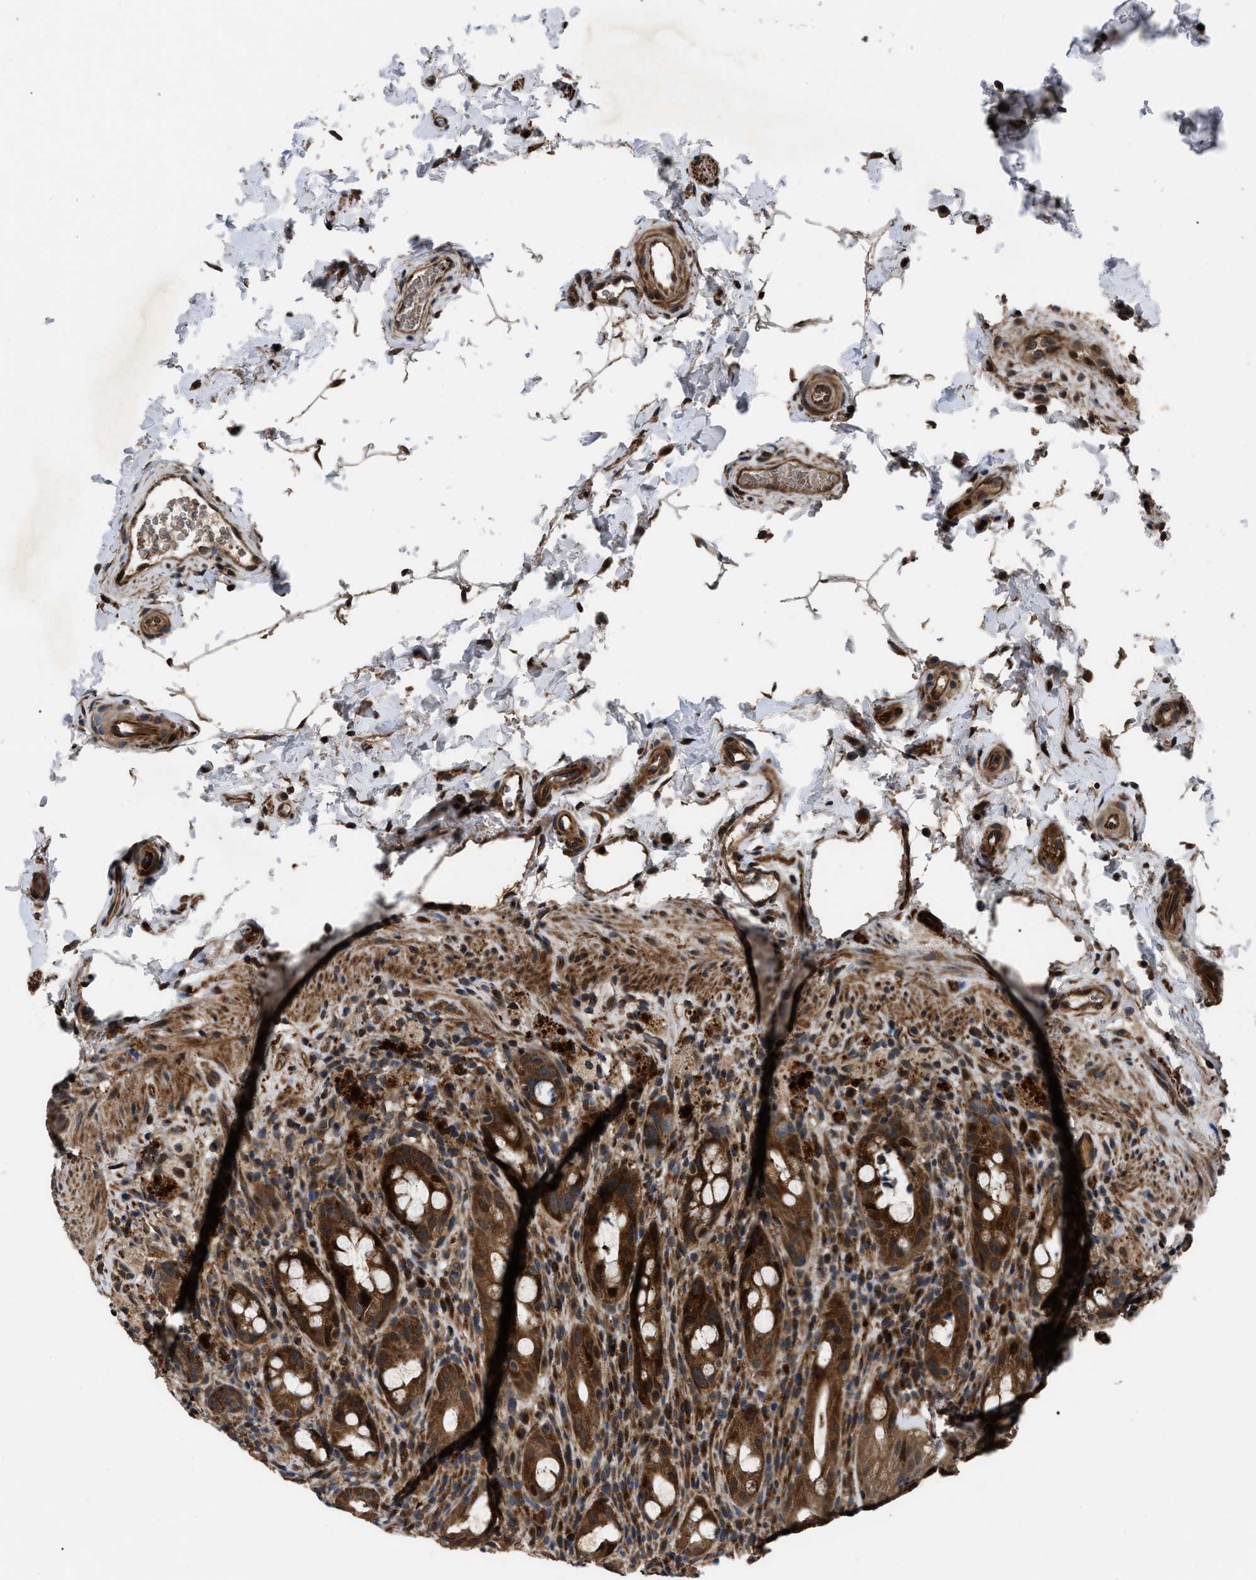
{"staining": {"intensity": "strong", "quantity": ">75%", "location": "cytoplasmic/membranous,nuclear"}, "tissue": "rectum", "cell_type": "Glandular cells", "image_type": "normal", "snomed": [{"axis": "morphology", "description": "Normal tissue, NOS"}, {"axis": "topography", "description": "Rectum"}], "caption": "IHC photomicrograph of normal human rectum stained for a protein (brown), which shows high levels of strong cytoplasmic/membranous,nuclear expression in approximately >75% of glandular cells.", "gene": "PPWD1", "patient": {"sex": "male", "age": 44}}